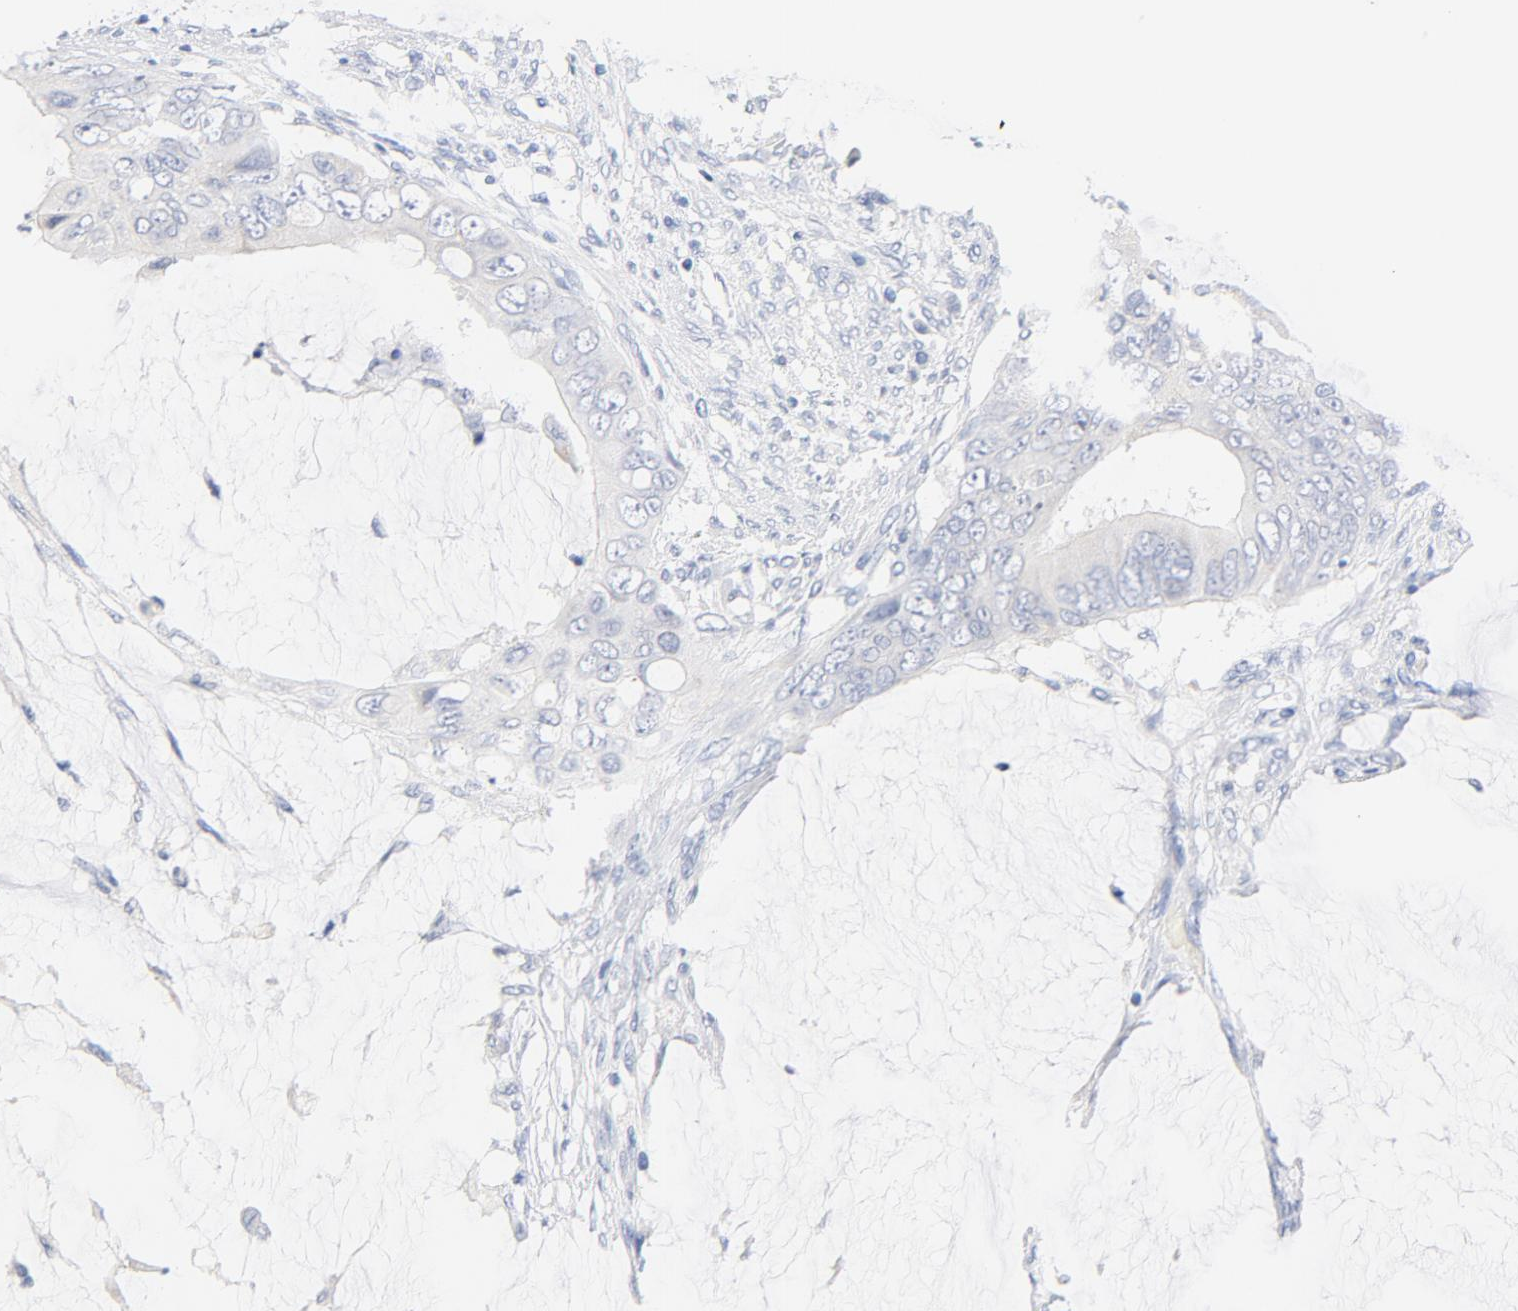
{"staining": {"intensity": "negative", "quantity": "none", "location": "none"}, "tissue": "colorectal cancer", "cell_type": "Tumor cells", "image_type": "cancer", "snomed": [{"axis": "morphology", "description": "Normal tissue, NOS"}, {"axis": "morphology", "description": "Adenocarcinoma, NOS"}, {"axis": "topography", "description": "Rectum"}, {"axis": "topography", "description": "Peripheral nerve tissue"}], "caption": "Colorectal adenocarcinoma was stained to show a protein in brown. There is no significant staining in tumor cells. (IHC, brightfield microscopy, high magnification).", "gene": "FGFR3", "patient": {"sex": "female", "age": 77}}